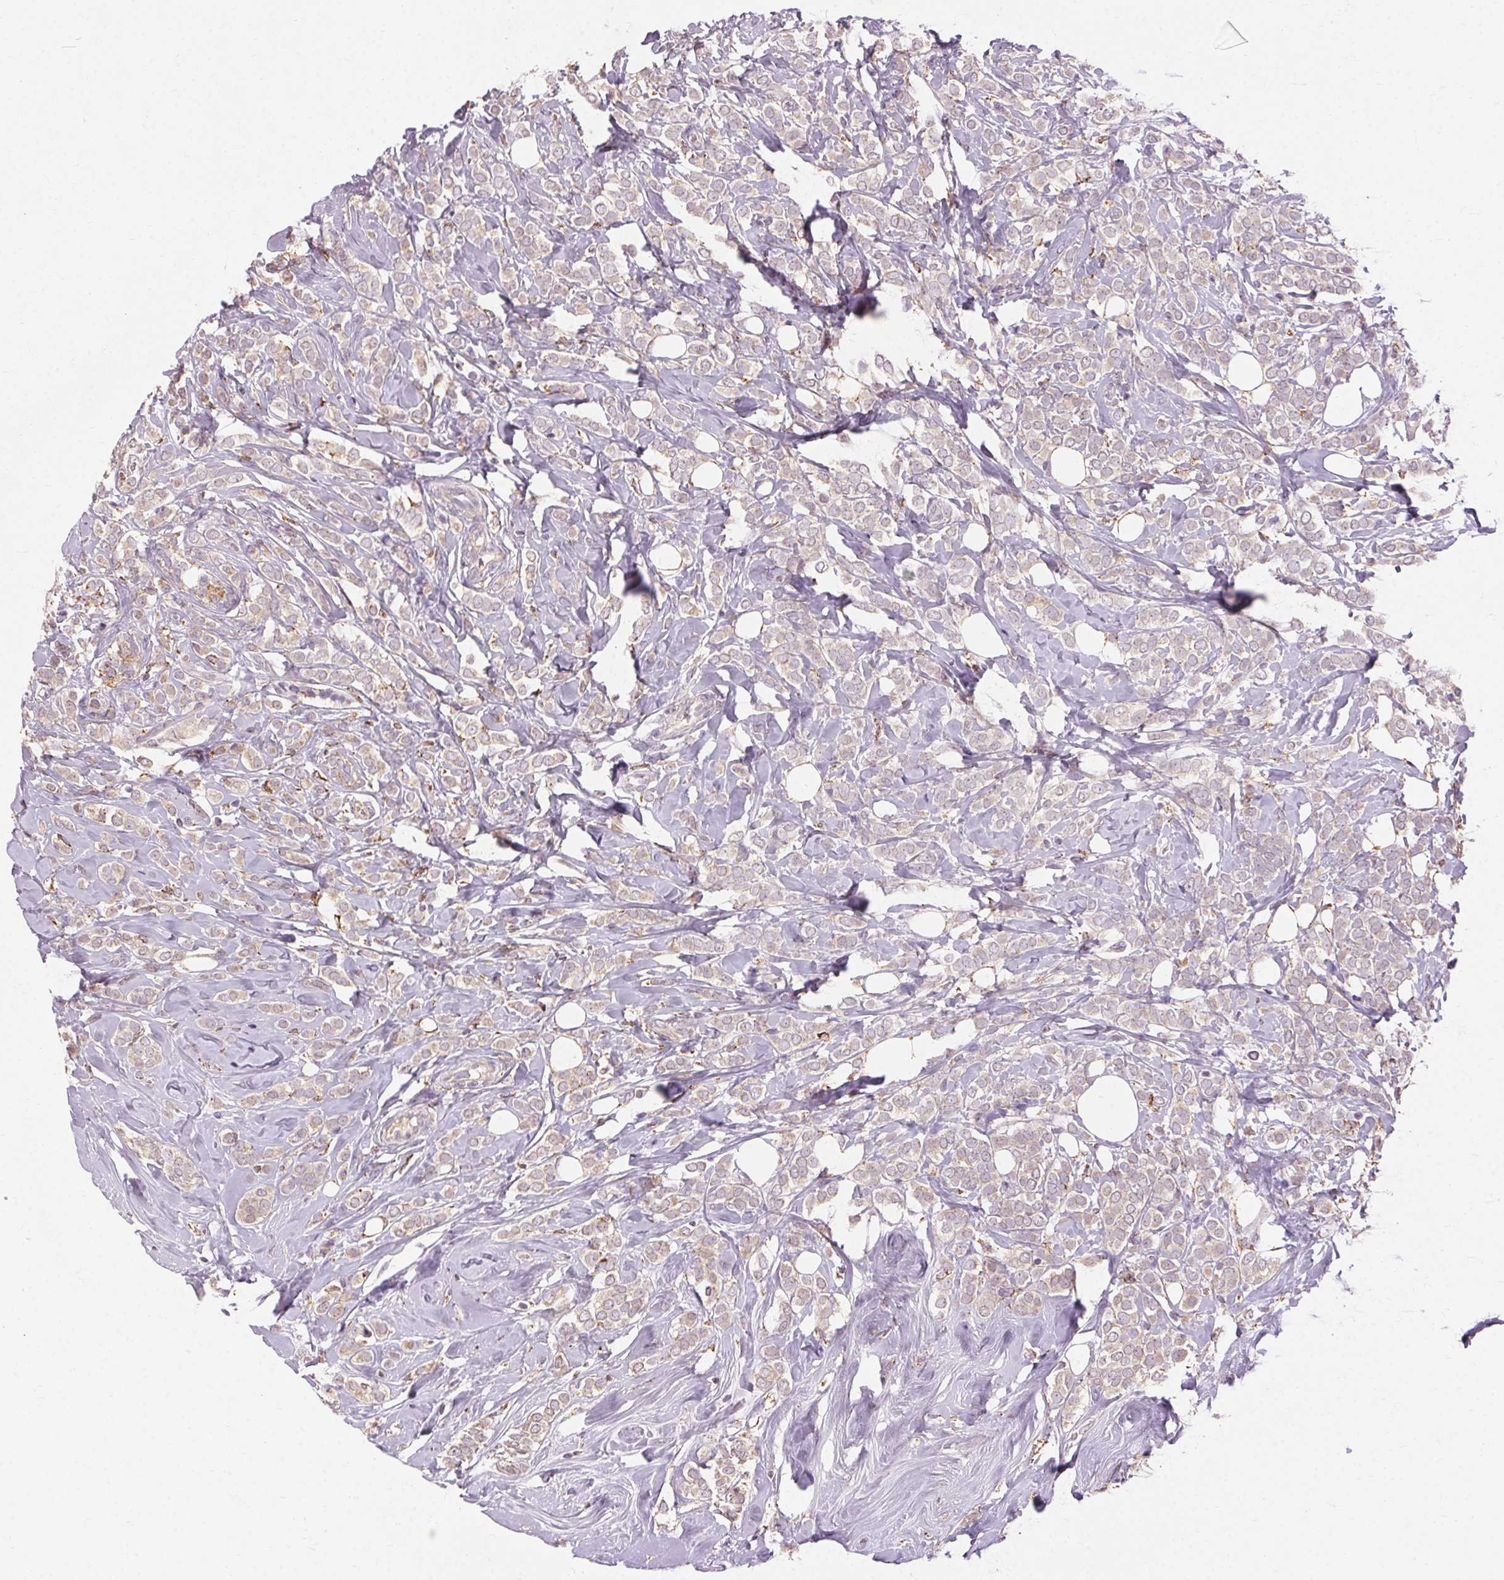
{"staining": {"intensity": "negative", "quantity": "none", "location": "none"}, "tissue": "breast cancer", "cell_type": "Tumor cells", "image_type": "cancer", "snomed": [{"axis": "morphology", "description": "Lobular carcinoma"}, {"axis": "topography", "description": "Breast"}], "caption": "Tumor cells show no significant protein positivity in breast cancer (lobular carcinoma).", "gene": "REP15", "patient": {"sex": "female", "age": 49}}